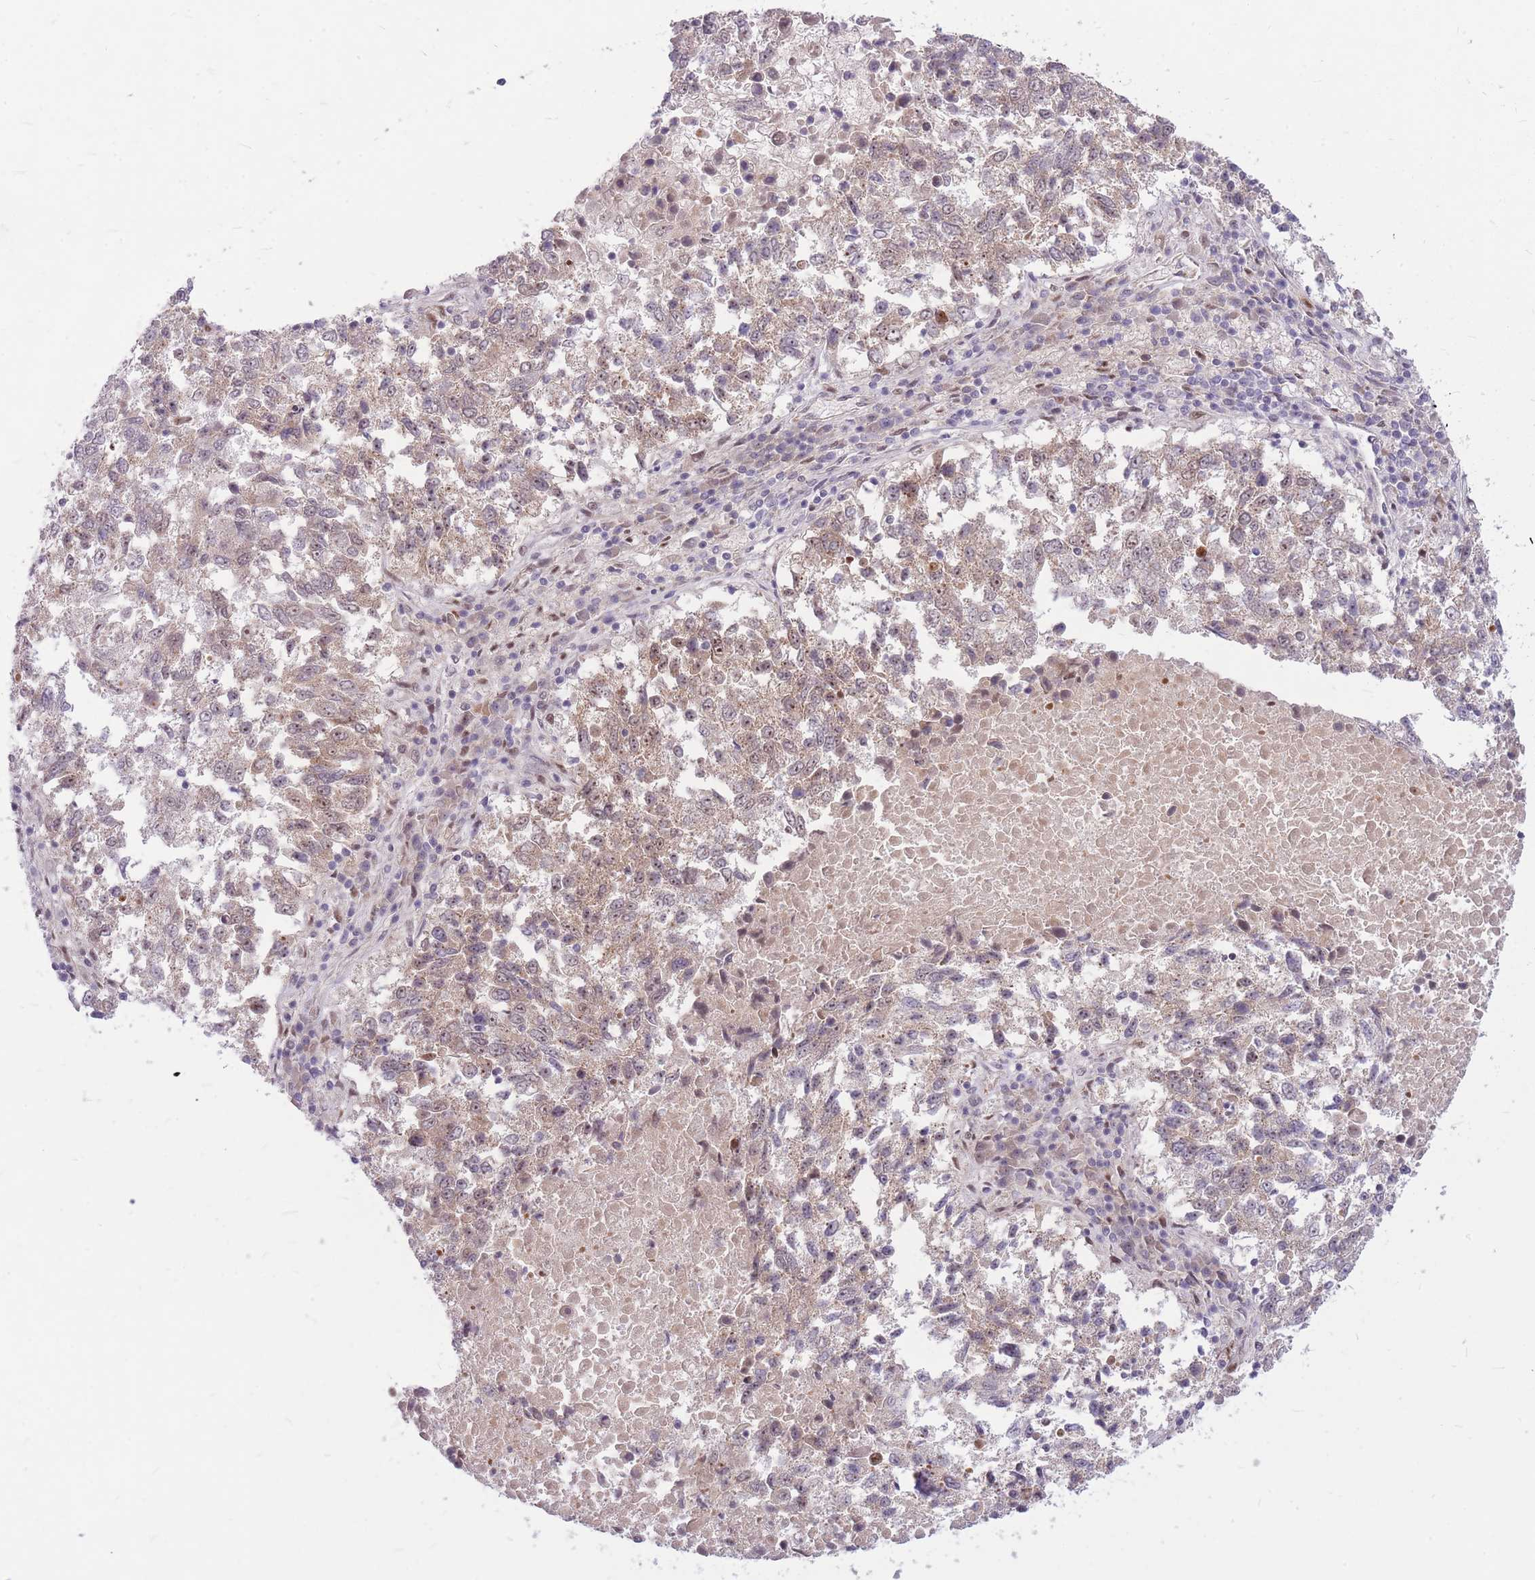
{"staining": {"intensity": "weak", "quantity": ">75%", "location": "cytoplasmic/membranous"}, "tissue": "lung cancer", "cell_type": "Tumor cells", "image_type": "cancer", "snomed": [{"axis": "morphology", "description": "Squamous cell carcinoma, NOS"}, {"axis": "topography", "description": "Lung"}], "caption": "The micrograph demonstrates a brown stain indicating the presence of a protein in the cytoplasmic/membranous of tumor cells in lung squamous cell carcinoma.", "gene": "ERCC2", "patient": {"sex": "male", "age": 73}}